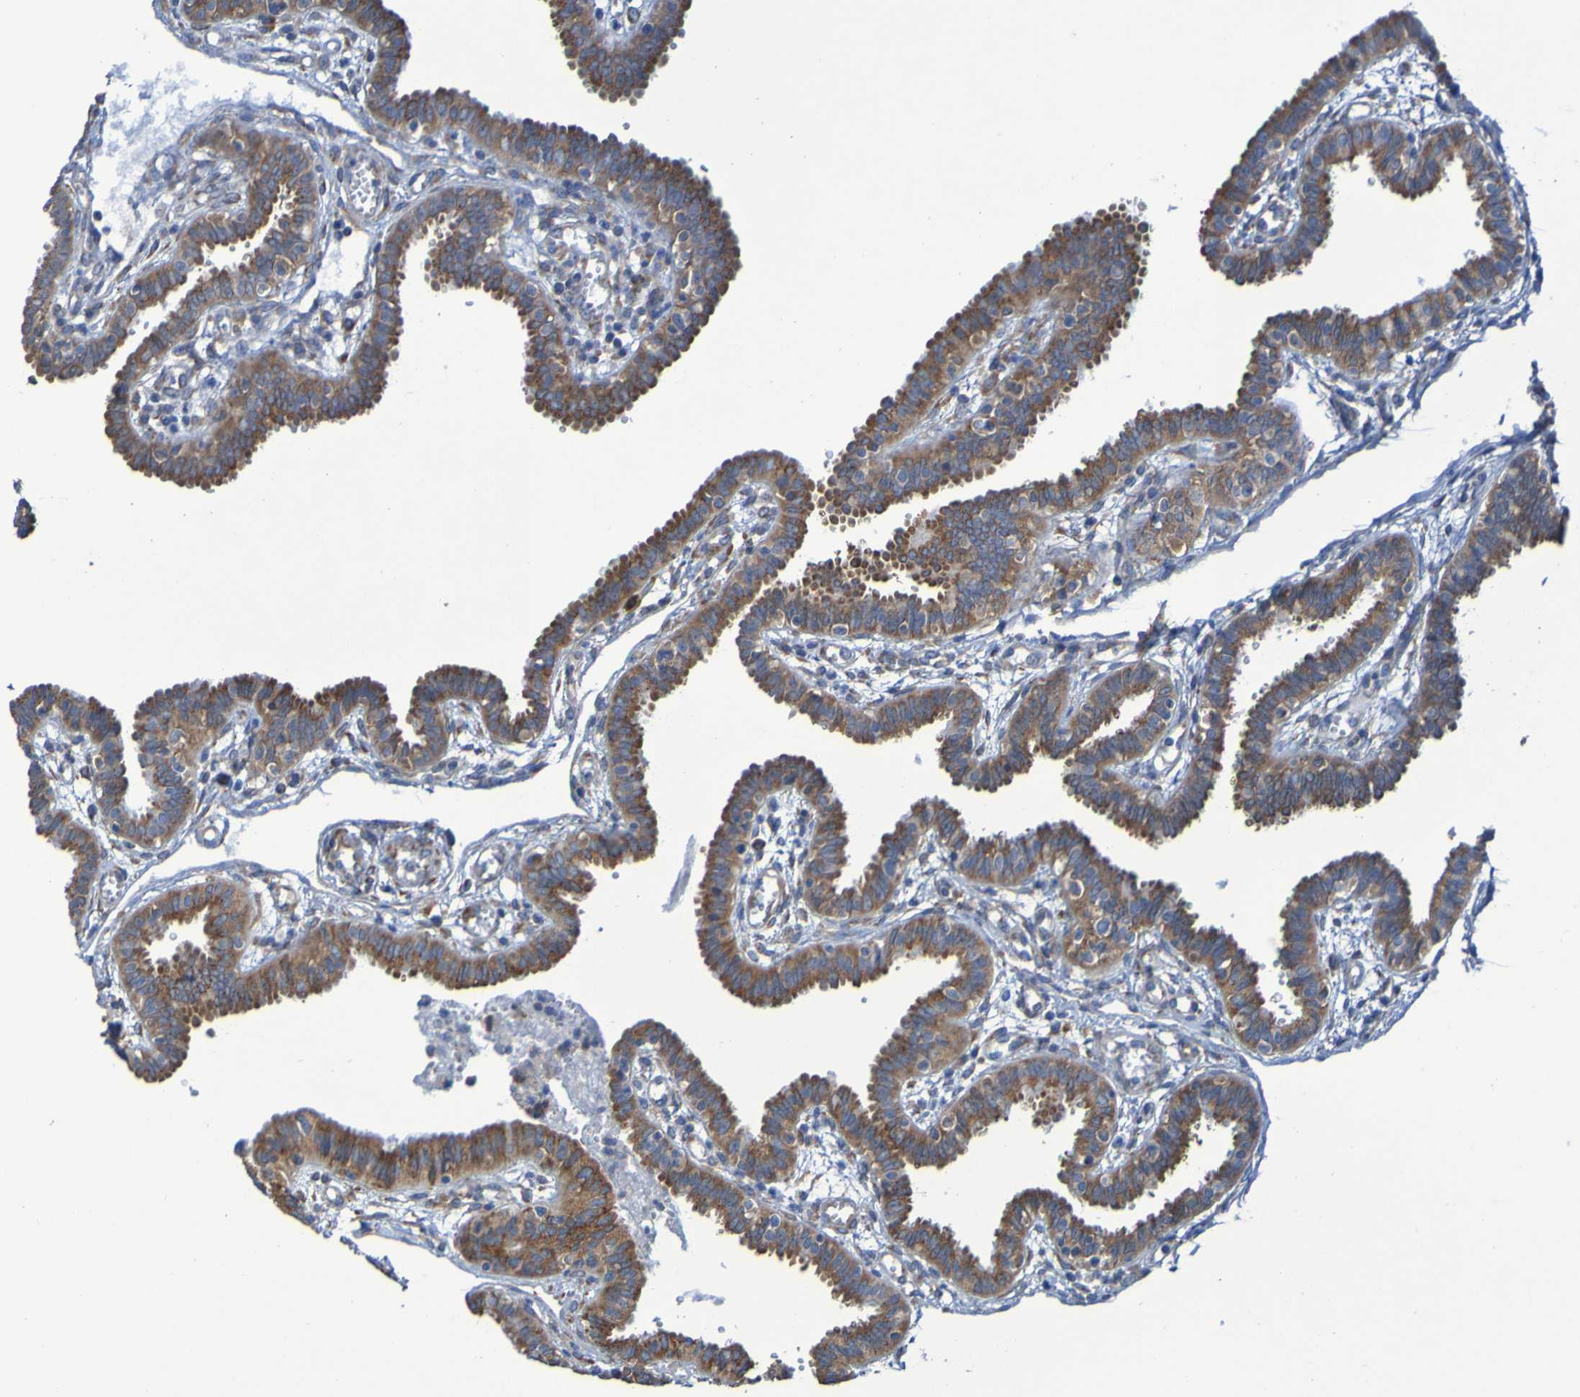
{"staining": {"intensity": "strong", "quantity": ">75%", "location": "cytoplasmic/membranous"}, "tissue": "fallopian tube", "cell_type": "Glandular cells", "image_type": "normal", "snomed": [{"axis": "morphology", "description": "Normal tissue, NOS"}, {"axis": "topography", "description": "Fallopian tube"}], "caption": "Fallopian tube stained with immunohistochemistry (IHC) exhibits strong cytoplasmic/membranous expression in approximately >75% of glandular cells.", "gene": "FKBP3", "patient": {"sex": "female", "age": 32}}